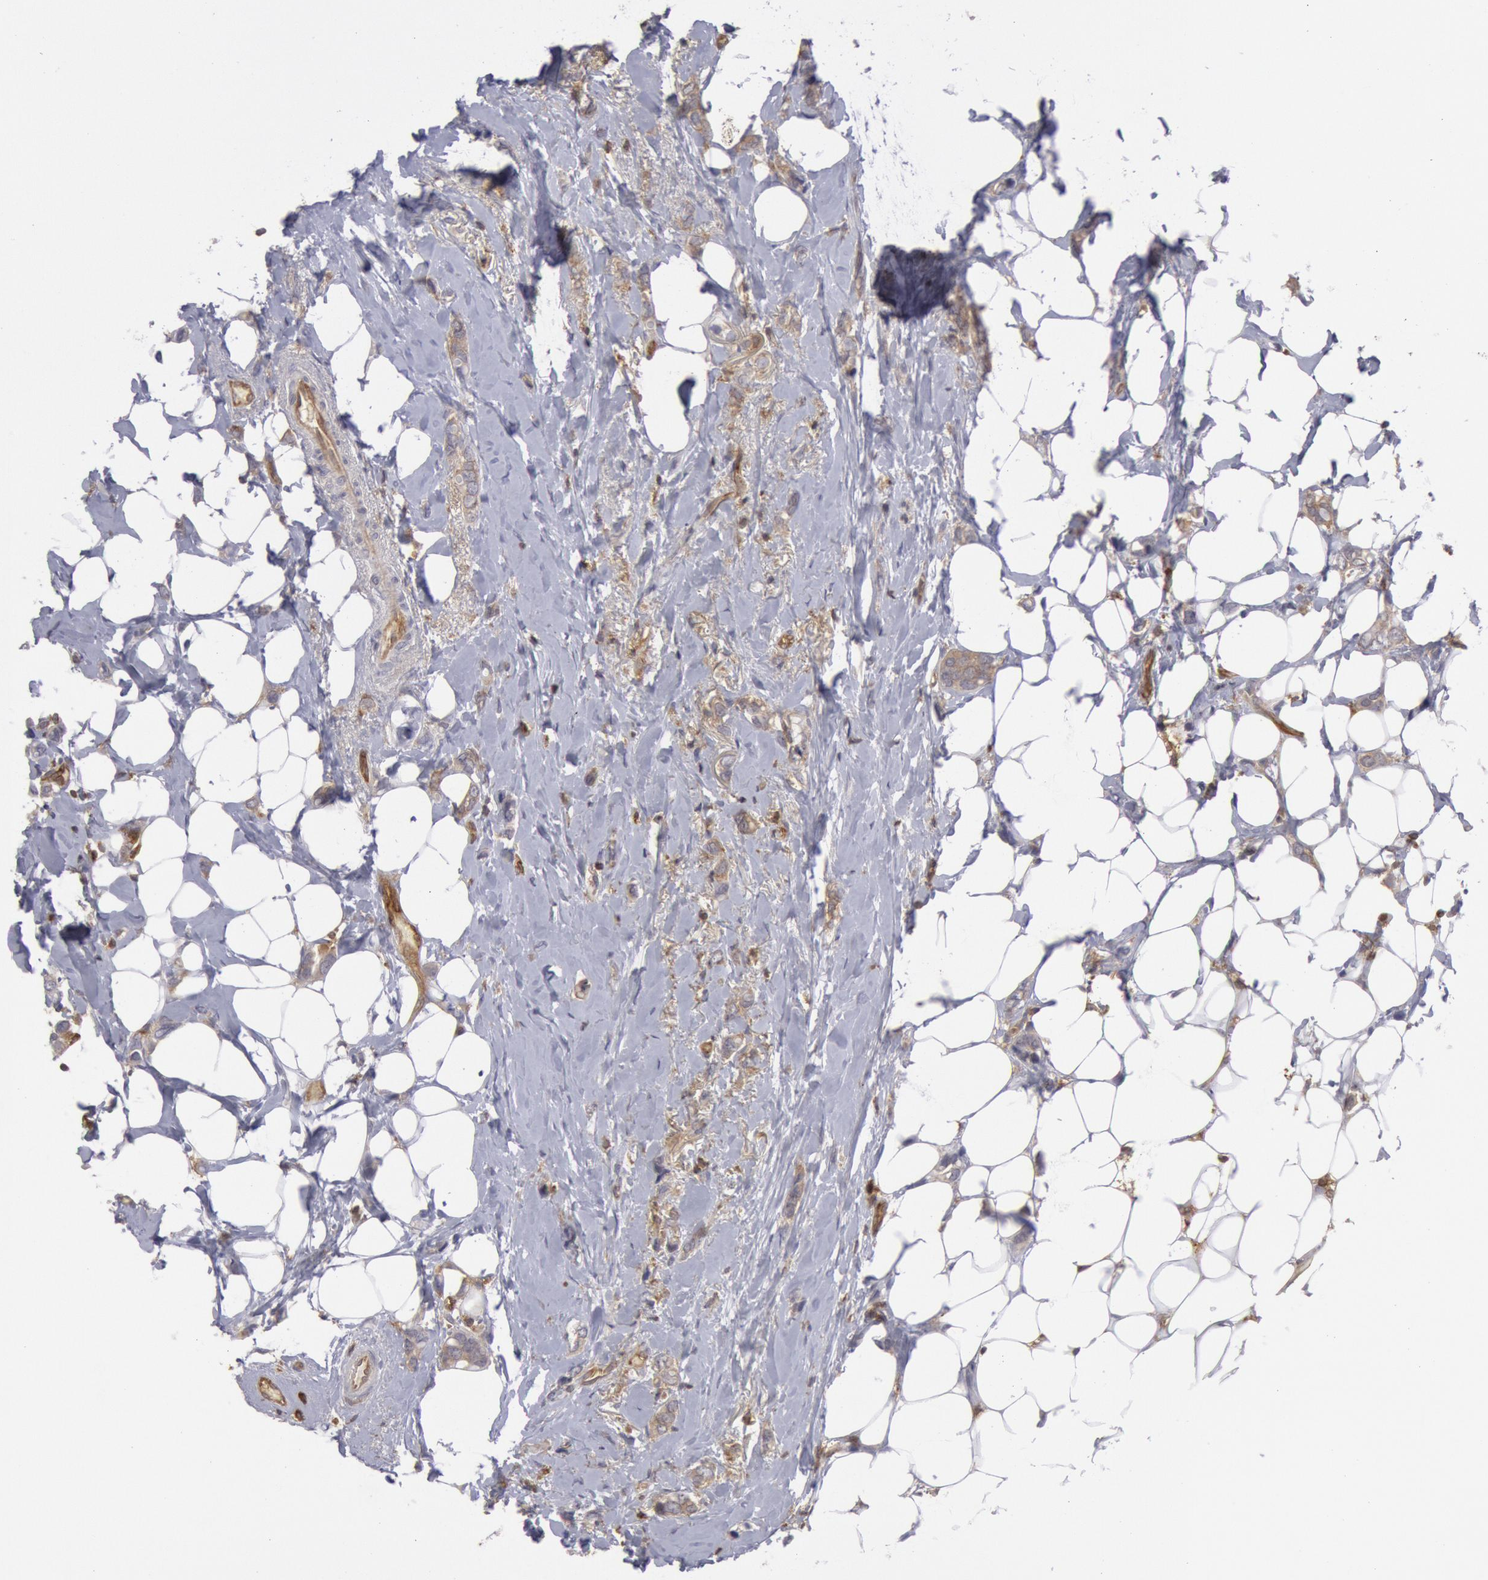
{"staining": {"intensity": "weak", "quantity": ">75%", "location": "cytoplasmic/membranous"}, "tissue": "breast cancer", "cell_type": "Tumor cells", "image_type": "cancer", "snomed": [{"axis": "morphology", "description": "Duct carcinoma"}, {"axis": "topography", "description": "Breast"}], "caption": "Breast invasive ductal carcinoma stained with DAB (3,3'-diaminobenzidine) IHC reveals low levels of weak cytoplasmic/membranous staining in about >75% of tumor cells. (DAB IHC with brightfield microscopy, high magnification).", "gene": "IKBKB", "patient": {"sex": "female", "age": 72}}